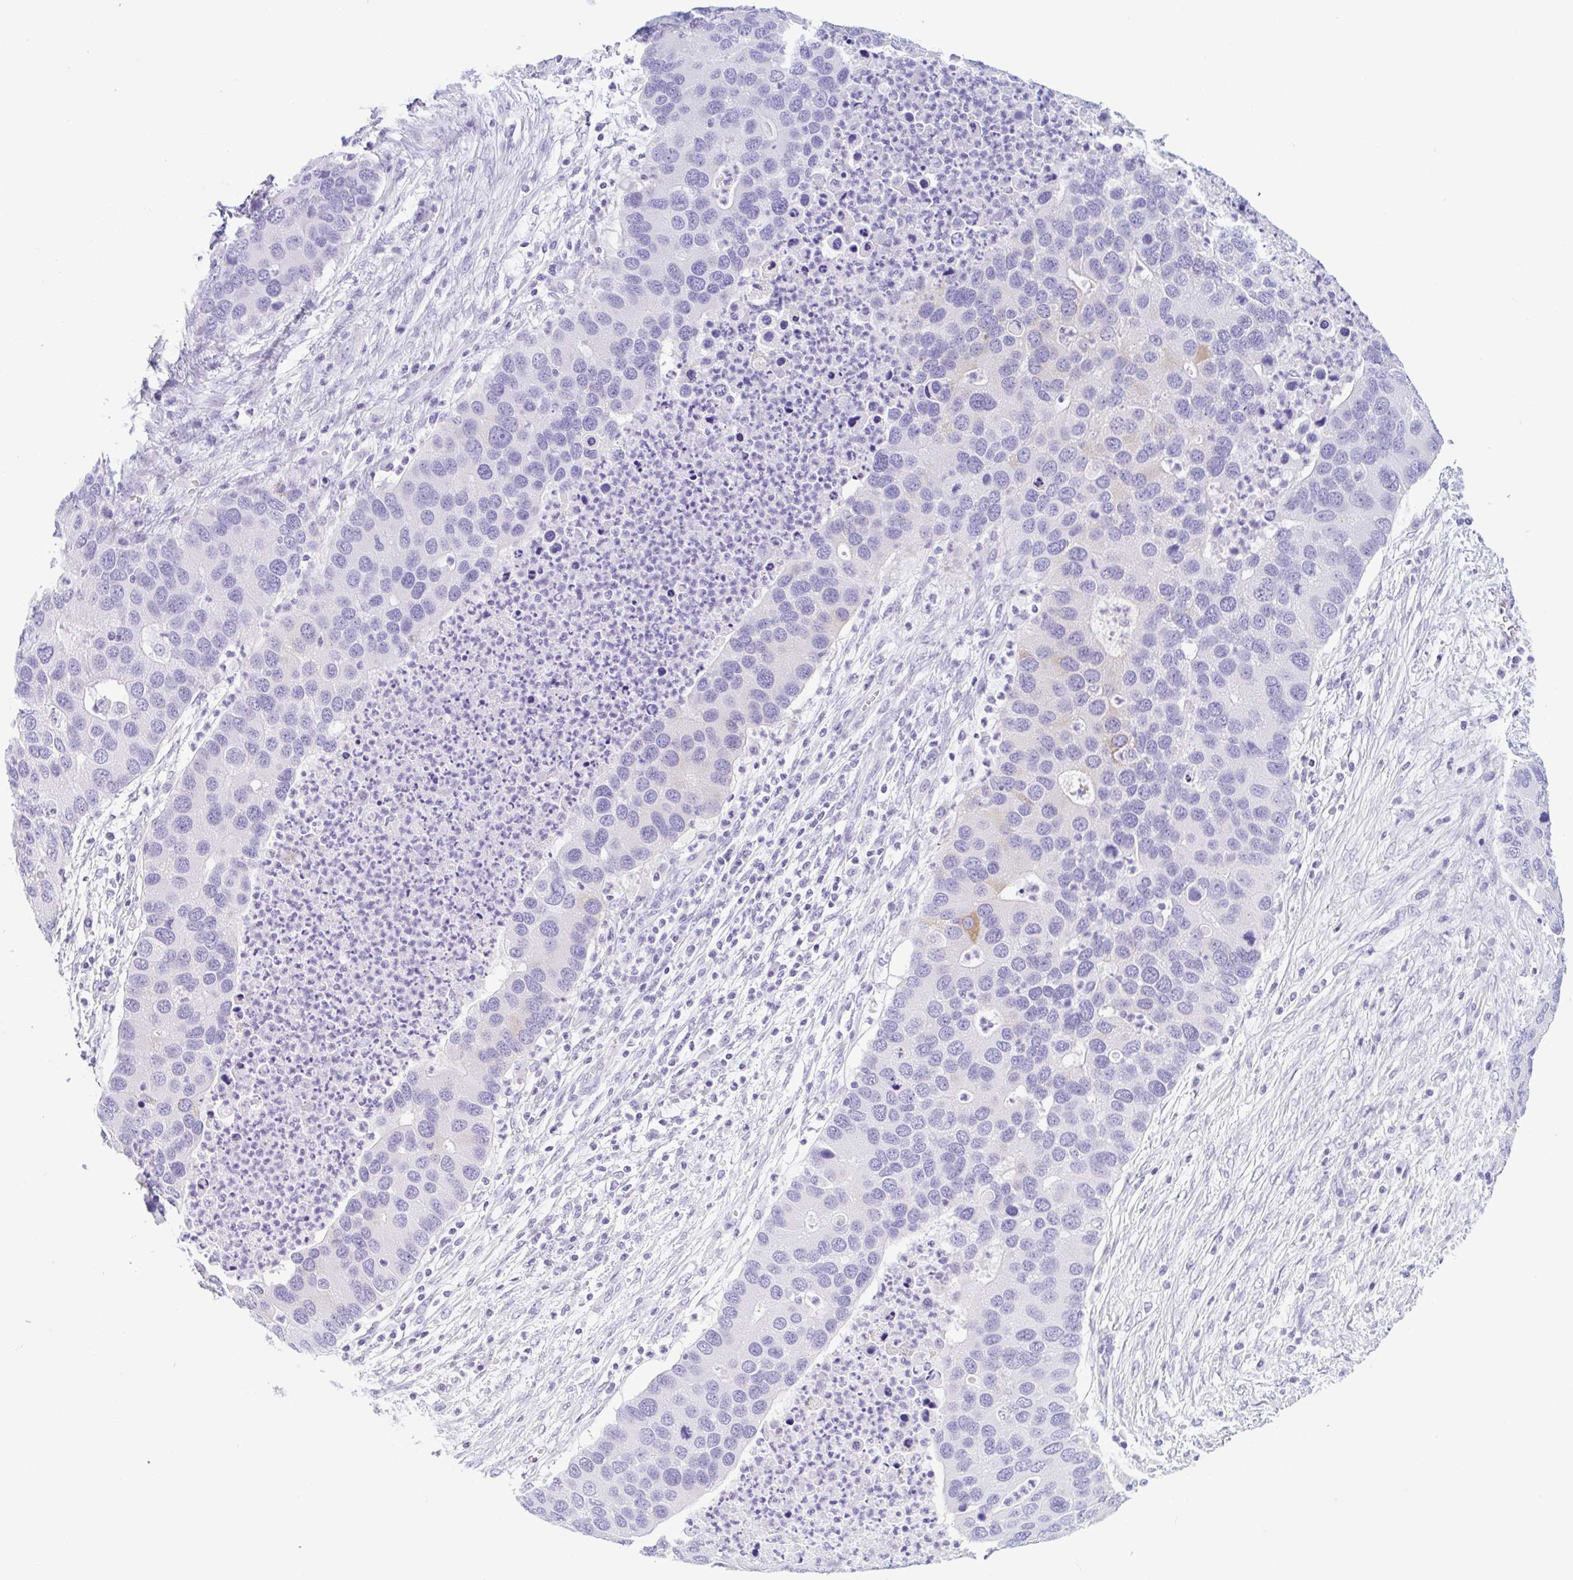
{"staining": {"intensity": "weak", "quantity": "<25%", "location": "cytoplasmic/membranous"}, "tissue": "lung cancer", "cell_type": "Tumor cells", "image_type": "cancer", "snomed": [{"axis": "morphology", "description": "Aneuploidy"}, {"axis": "morphology", "description": "Adenocarcinoma, NOS"}, {"axis": "topography", "description": "Lymph node"}, {"axis": "topography", "description": "Lung"}], "caption": "Lung cancer (adenocarcinoma) stained for a protein using immunohistochemistry exhibits no expression tumor cells.", "gene": "CTSE", "patient": {"sex": "female", "age": 74}}